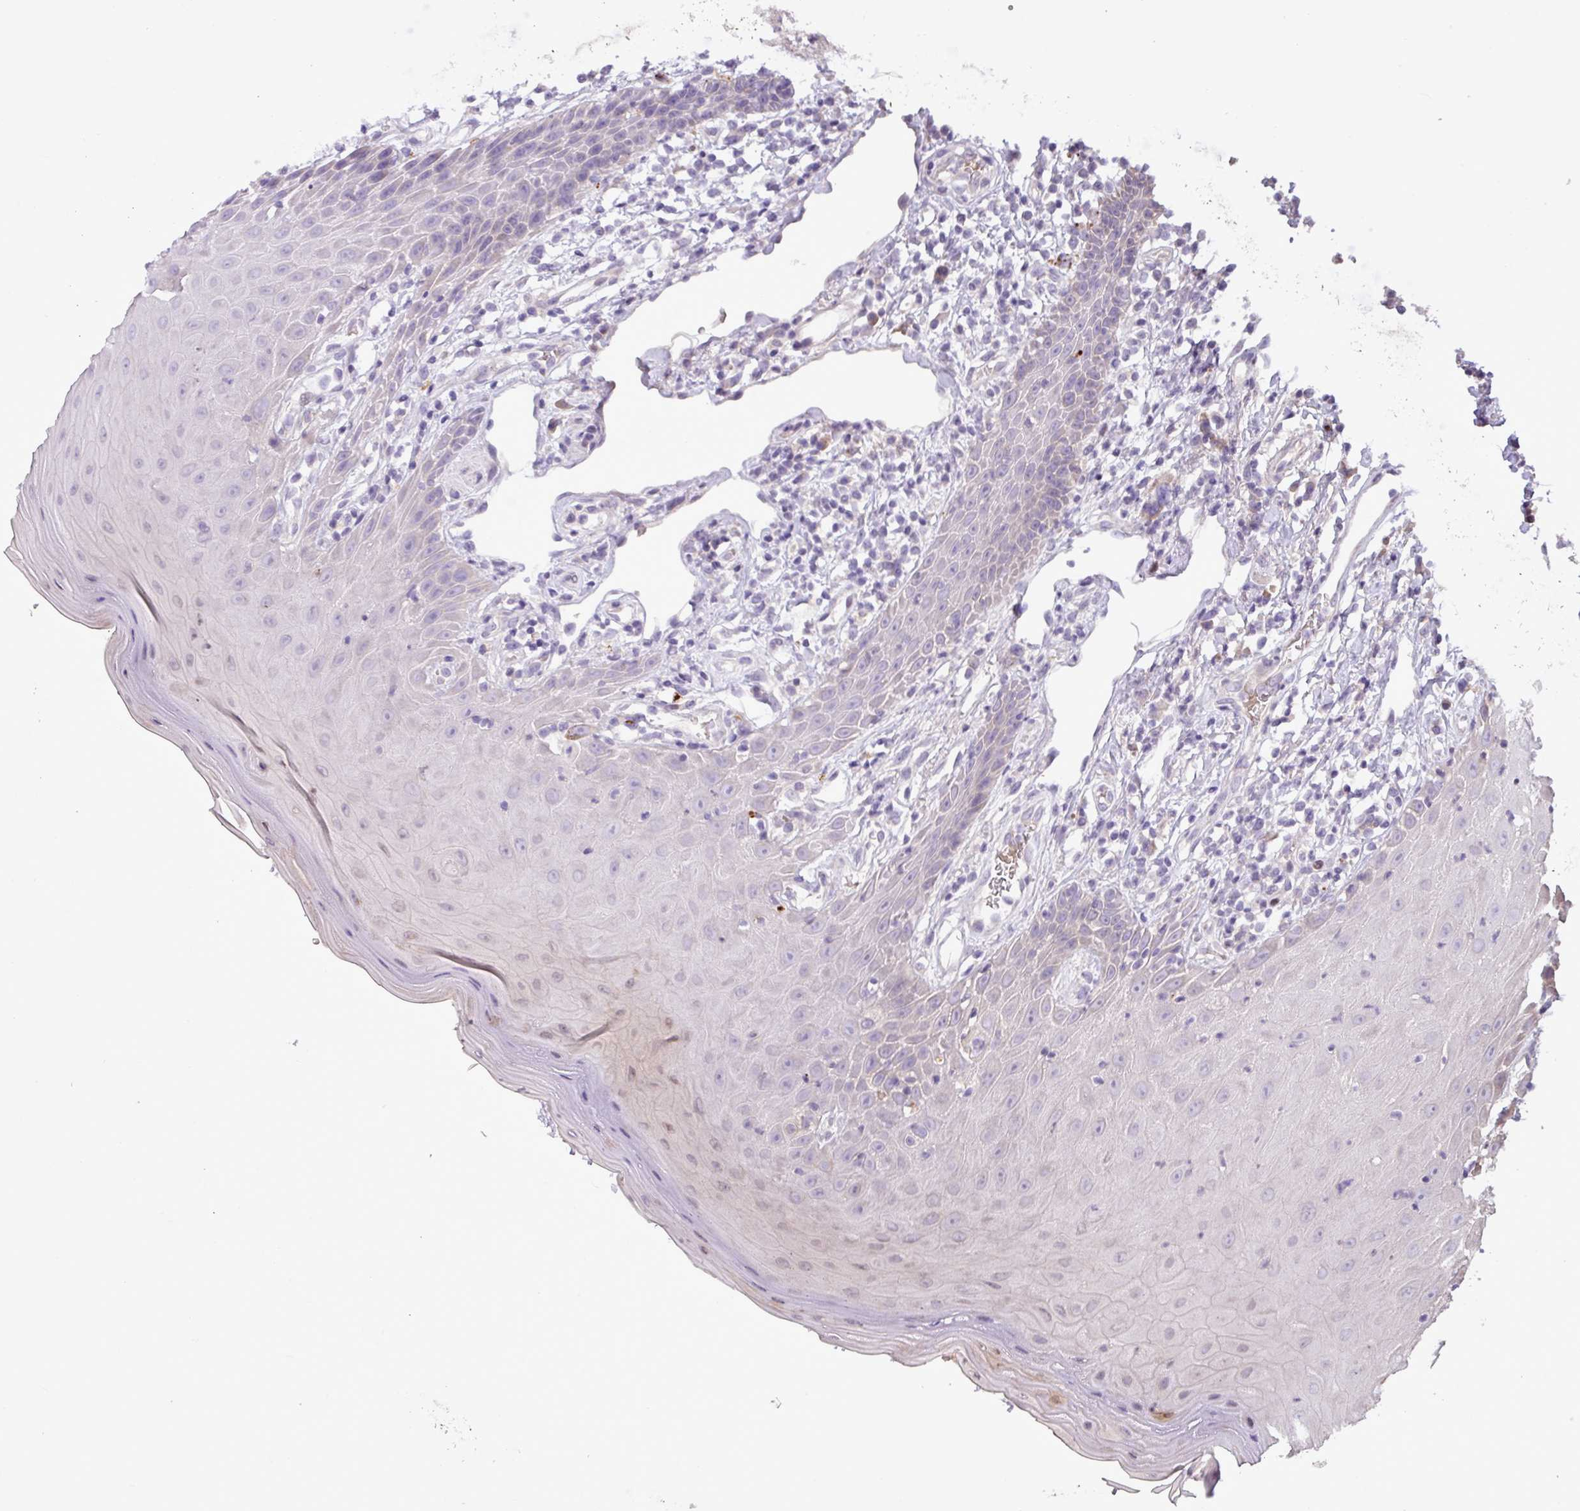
{"staining": {"intensity": "negative", "quantity": "none", "location": "none"}, "tissue": "oral mucosa", "cell_type": "Squamous epithelial cells", "image_type": "normal", "snomed": [{"axis": "morphology", "description": "Normal tissue, NOS"}, {"axis": "topography", "description": "Oral tissue"}, {"axis": "topography", "description": "Tounge, NOS"}], "caption": "Immunohistochemistry of unremarkable oral mucosa exhibits no positivity in squamous epithelial cells. (Brightfield microscopy of DAB (3,3'-diaminobenzidine) IHC at high magnification).", "gene": "IL17A", "patient": {"sex": "female", "age": 59}}